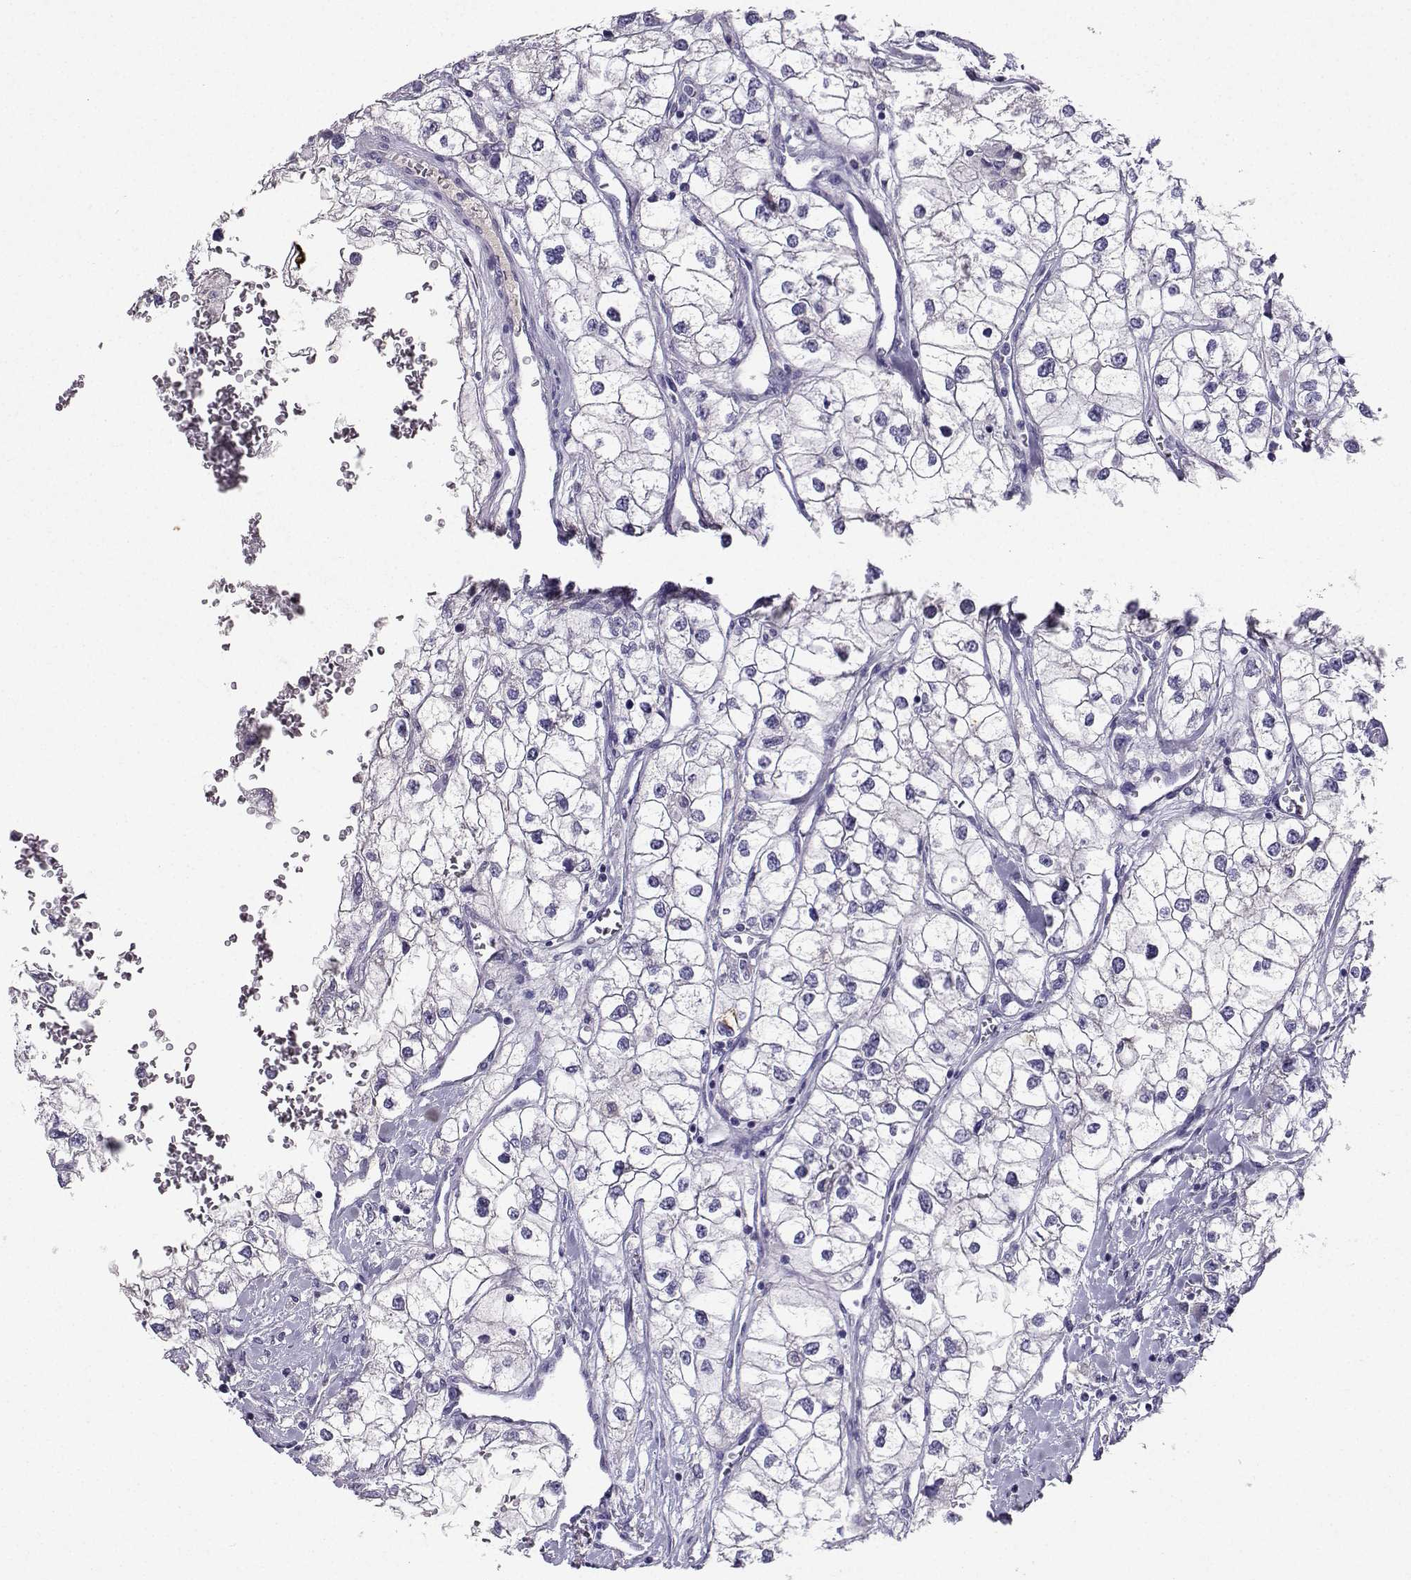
{"staining": {"intensity": "negative", "quantity": "none", "location": "none"}, "tissue": "renal cancer", "cell_type": "Tumor cells", "image_type": "cancer", "snomed": [{"axis": "morphology", "description": "Adenocarcinoma, NOS"}, {"axis": "topography", "description": "Kidney"}], "caption": "DAB (3,3'-diaminobenzidine) immunohistochemical staining of human renal cancer demonstrates no significant positivity in tumor cells.", "gene": "GRIK4", "patient": {"sex": "male", "age": 59}}